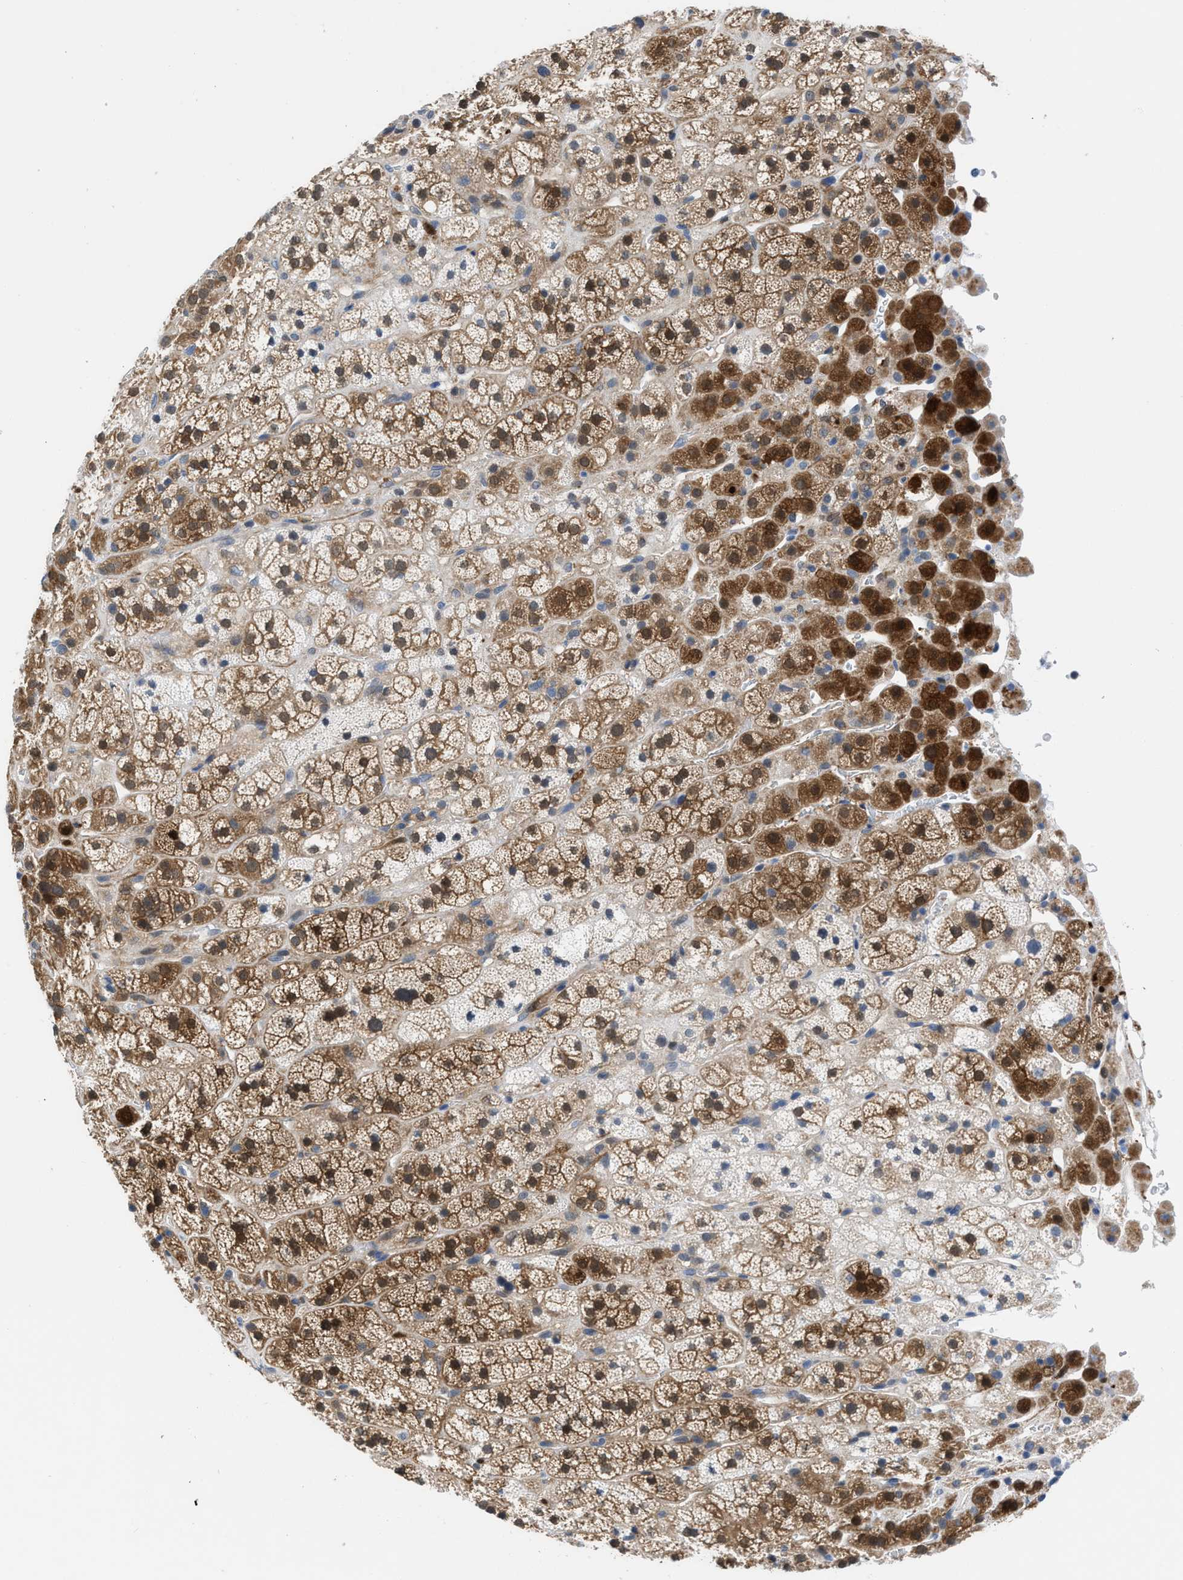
{"staining": {"intensity": "strong", "quantity": ">75%", "location": "cytoplasmic/membranous,nuclear"}, "tissue": "adrenal gland", "cell_type": "Glandular cells", "image_type": "normal", "snomed": [{"axis": "morphology", "description": "Normal tissue, NOS"}, {"axis": "topography", "description": "Adrenal gland"}], "caption": "The photomicrograph shows immunohistochemical staining of benign adrenal gland. There is strong cytoplasmic/membranous,nuclear positivity is appreciated in about >75% of glandular cells. The staining was performed using DAB, with brown indicating positive protein expression. Nuclei are stained blue with hematoxylin.", "gene": "CBR1", "patient": {"sex": "male", "age": 56}}